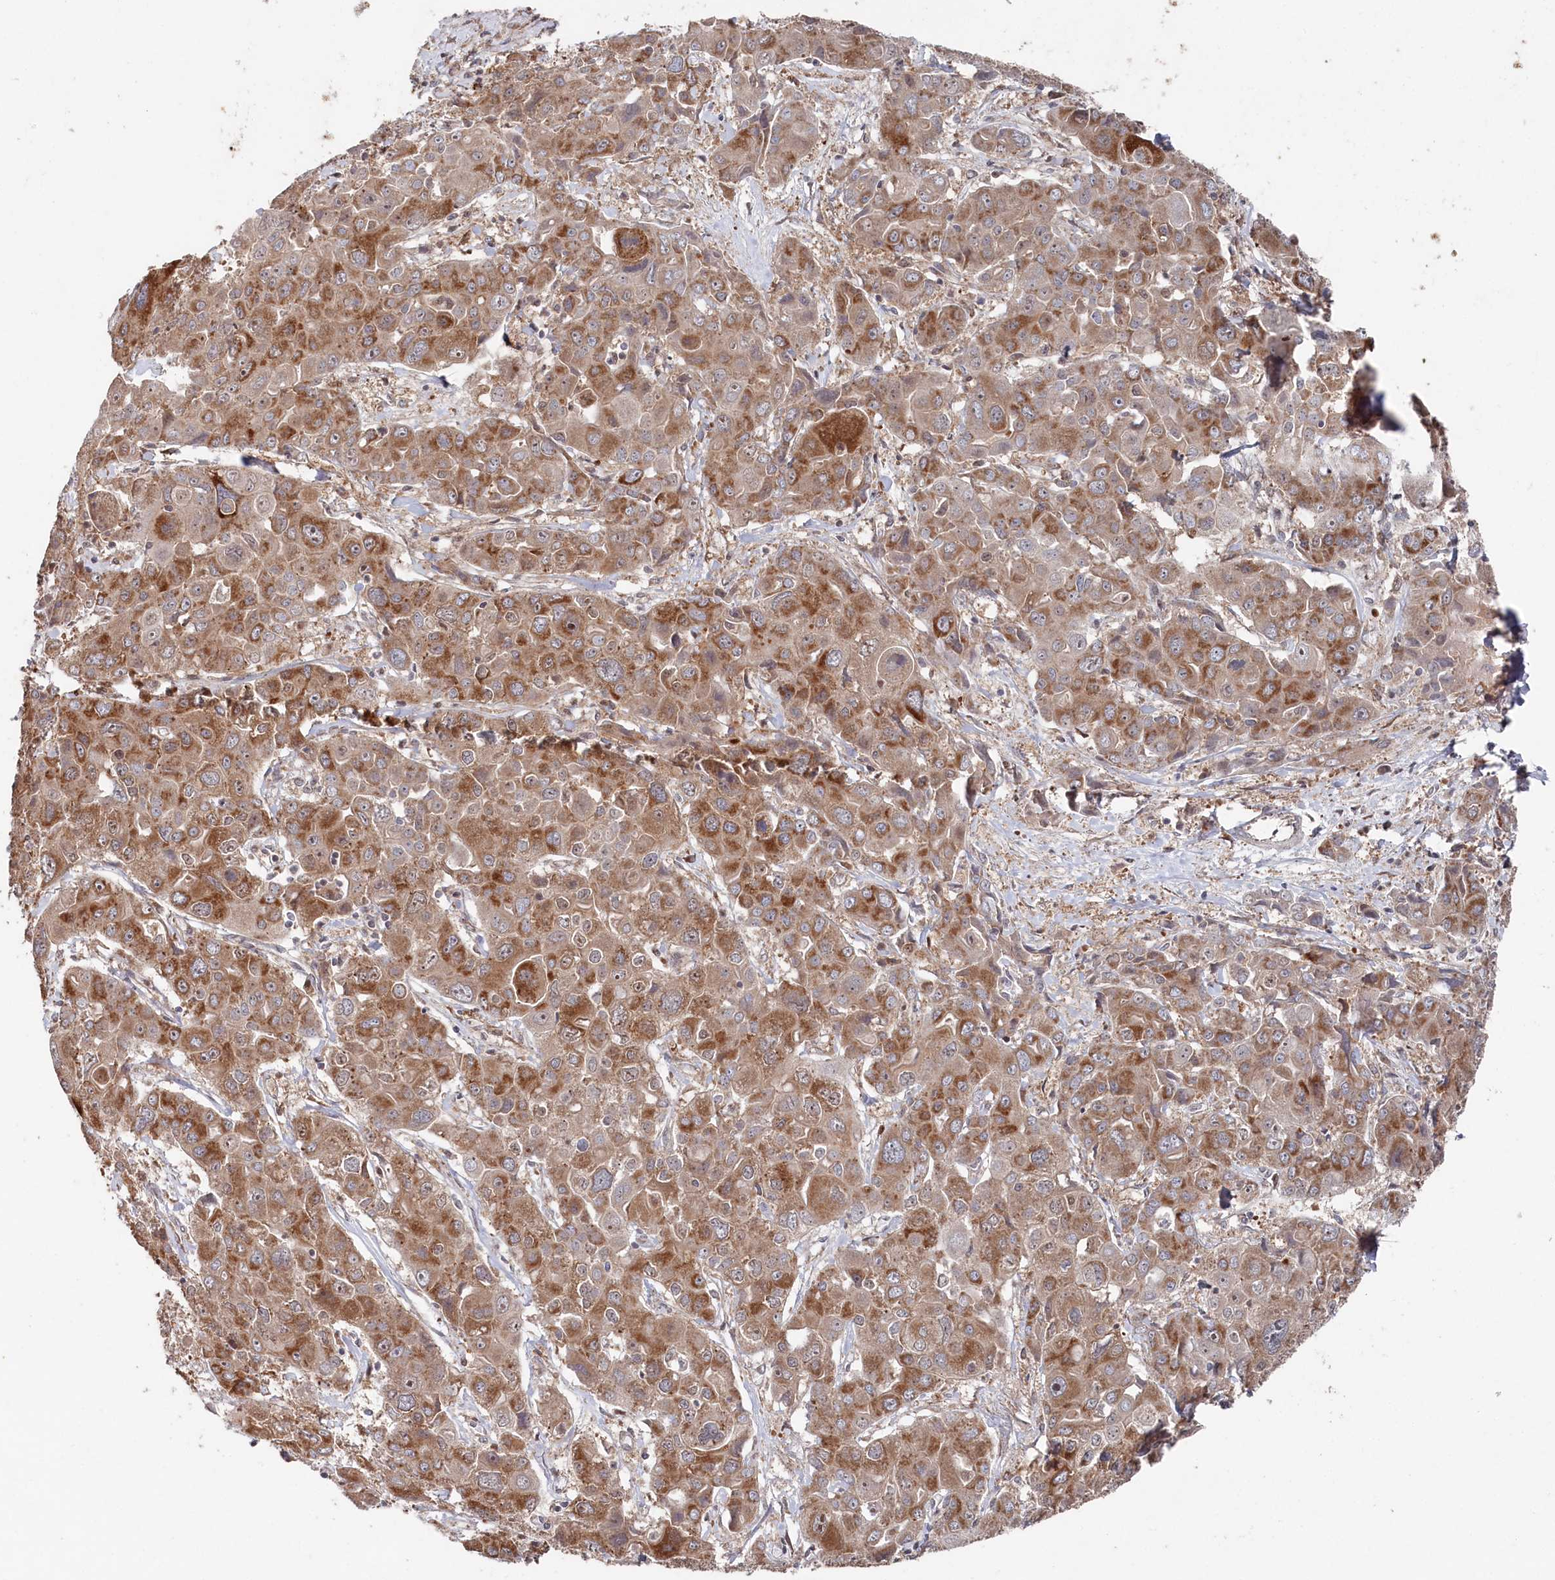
{"staining": {"intensity": "moderate", "quantity": ">75%", "location": "cytoplasmic/membranous"}, "tissue": "liver cancer", "cell_type": "Tumor cells", "image_type": "cancer", "snomed": [{"axis": "morphology", "description": "Cholangiocarcinoma"}, {"axis": "topography", "description": "Liver"}], "caption": "Protein staining of liver cholangiocarcinoma tissue displays moderate cytoplasmic/membranous positivity in approximately >75% of tumor cells.", "gene": "WAPL", "patient": {"sex": "male", "age": 67}}